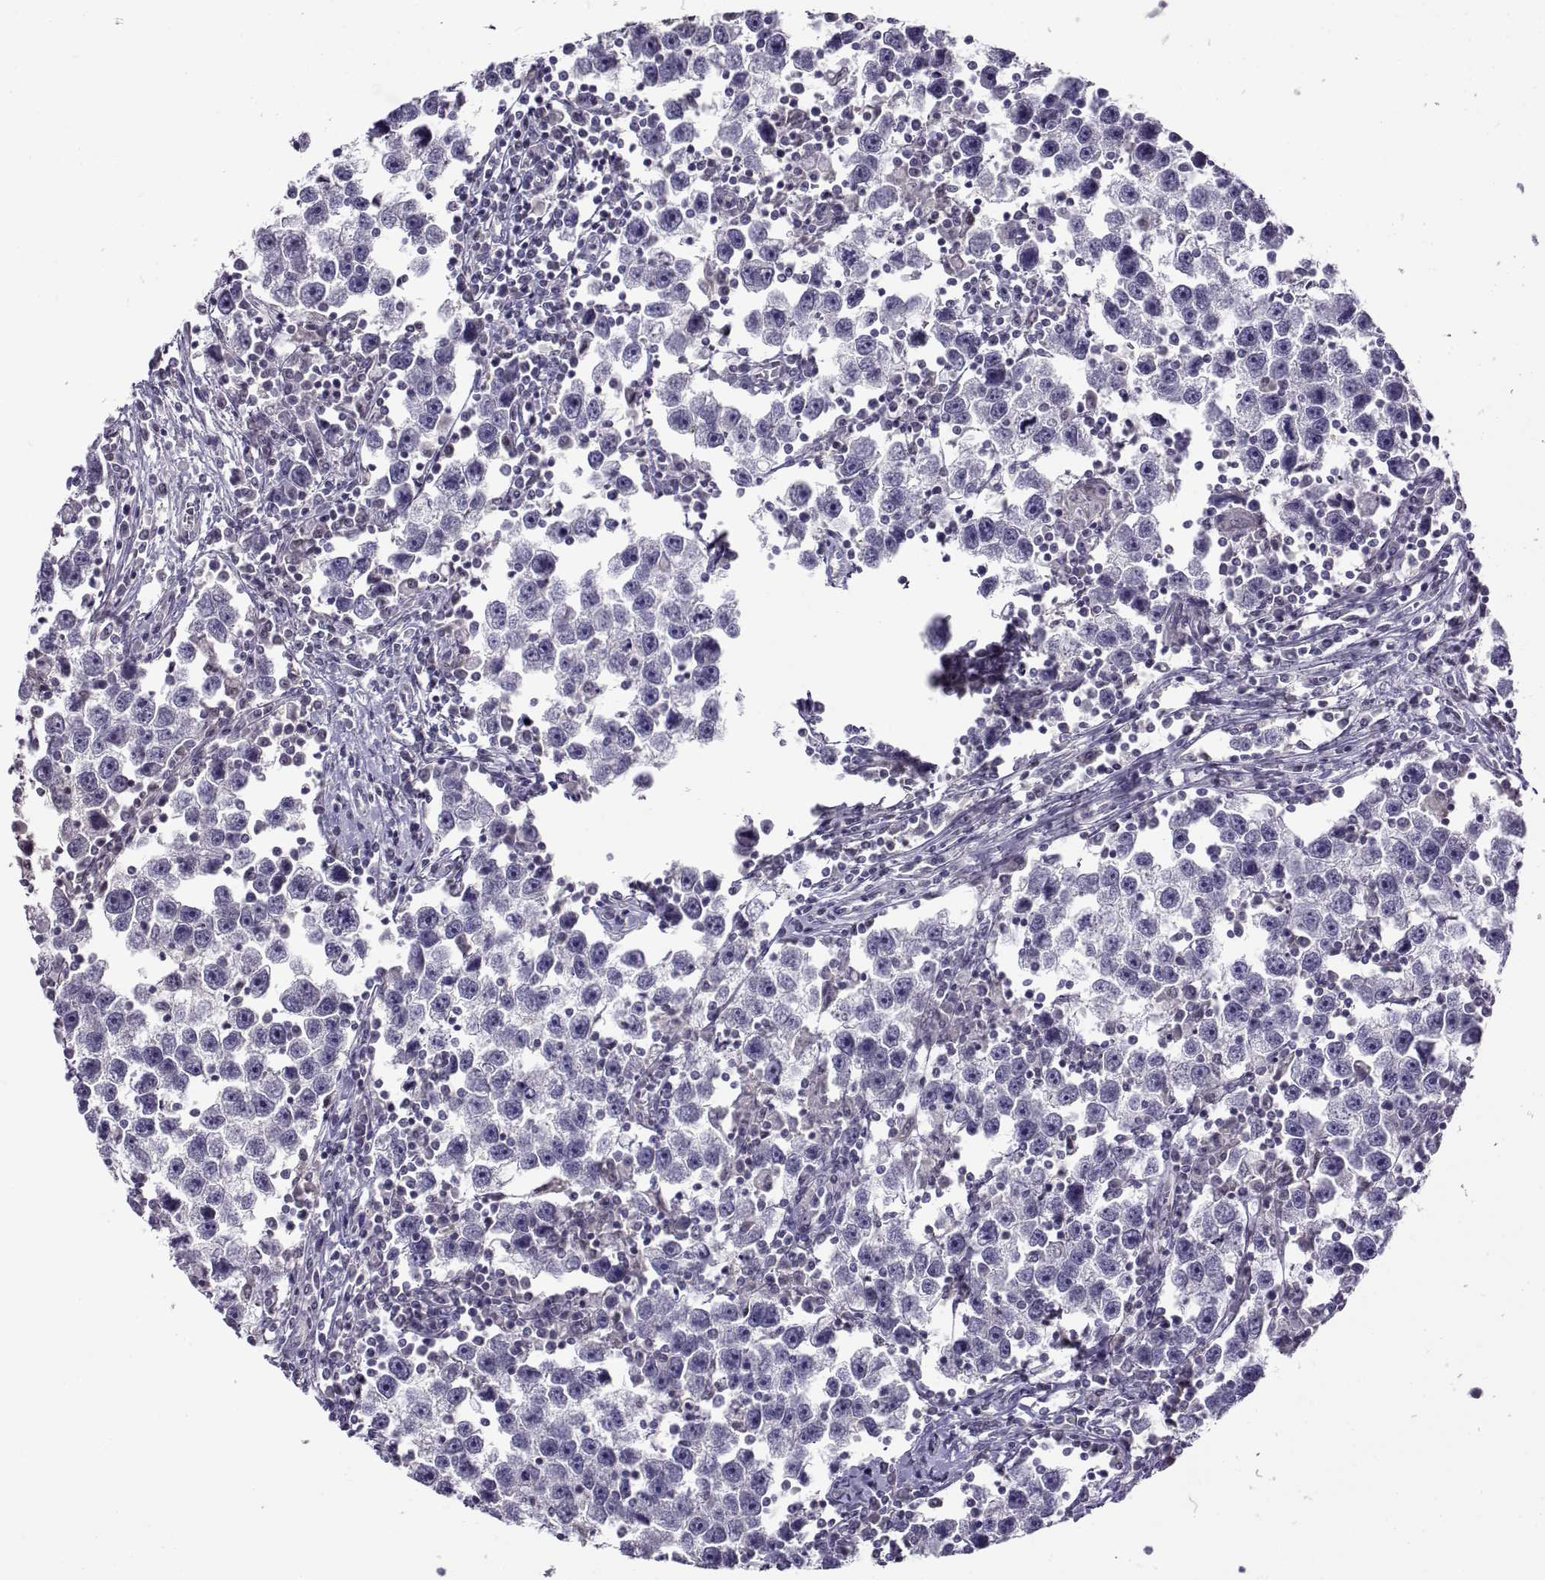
{"staining": {"intensity": "negative", "quantity": "none", "location": "none"}, "tissue": "testis cancer", "cell_type": "Tumor cells", "image_type": "cancer", "snomed": [{"axis": "morphology", "description": "Seminoma, NOS"}, {"axis": "topography", "description": "Testis"}], "caption": "Tumor cells are negative for brown protein staining in testis cancer (seminoma).", "gene": "FEZF1", "patient": {"sex": "male", "age": 30}}